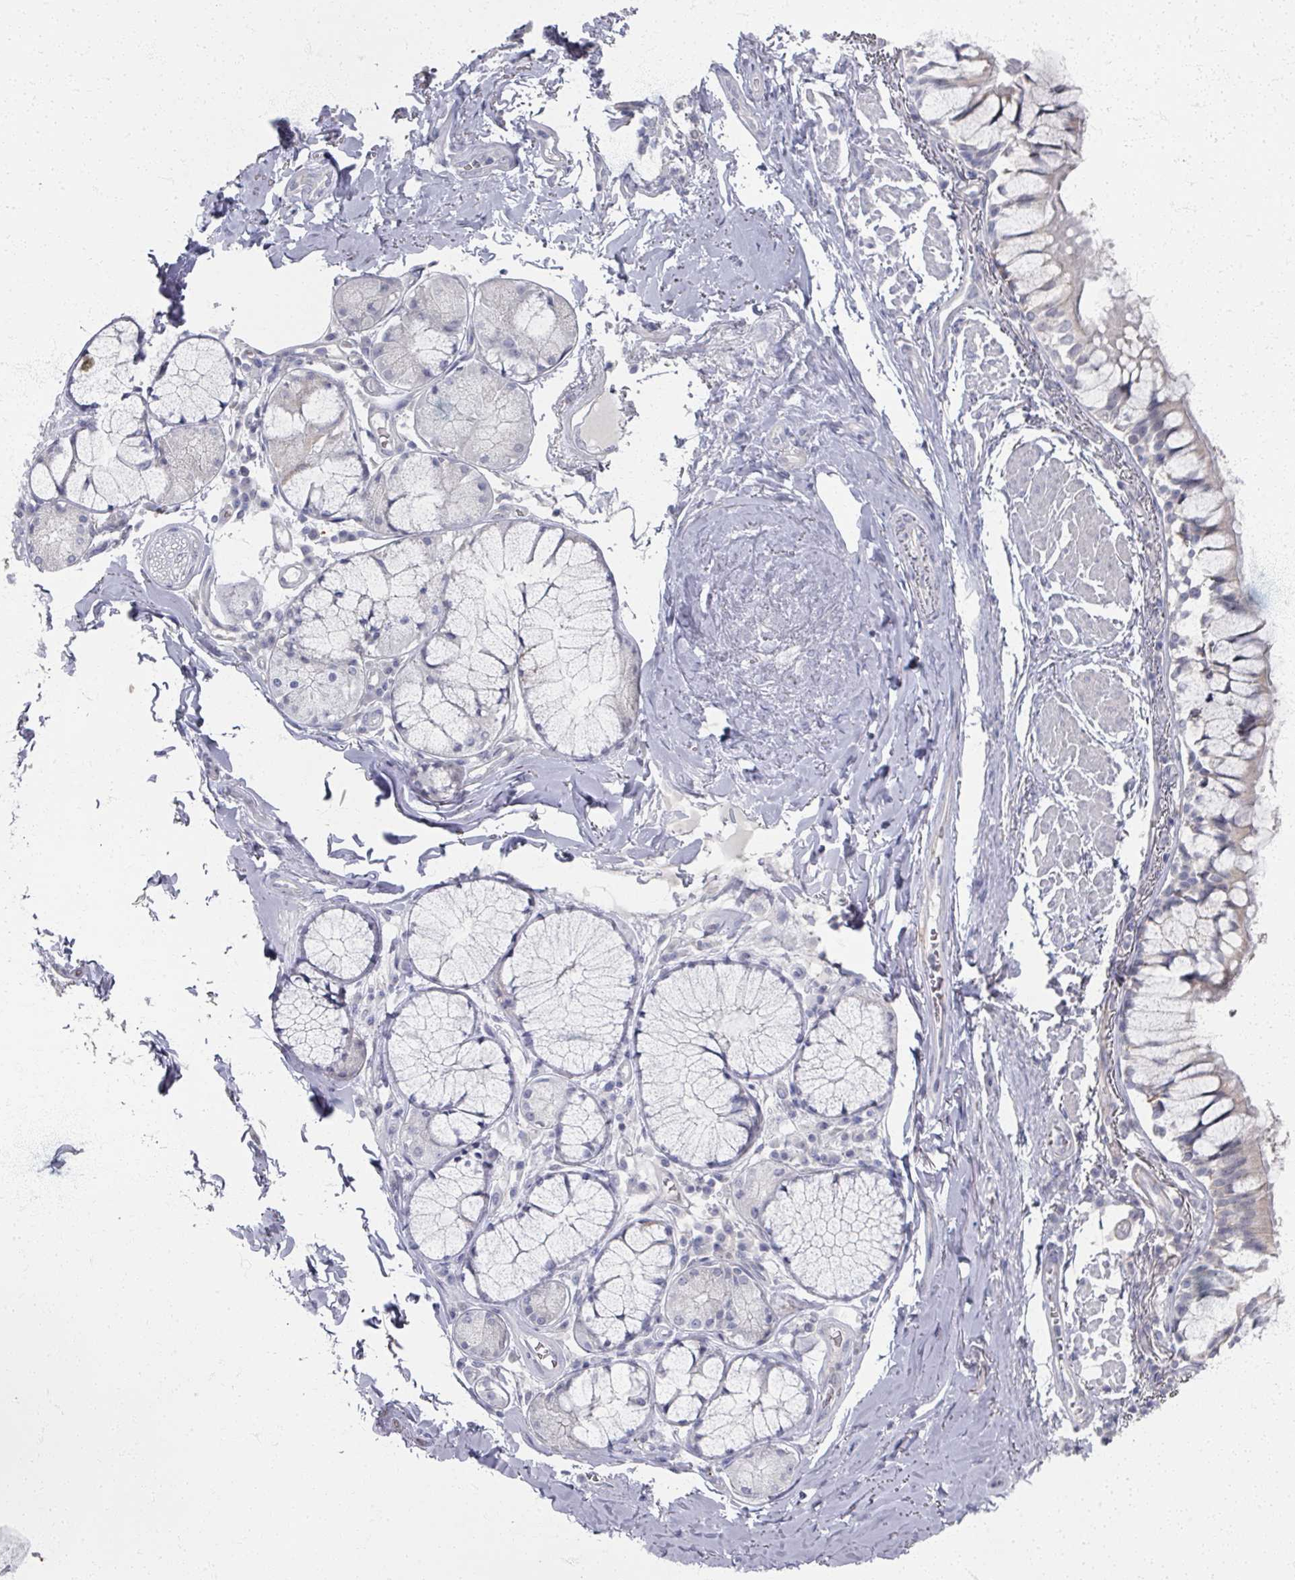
{"staining": {"intensity": "weak", "quantity": "<25%", "location": "cytoplasmic/membranous"}, "tissue": "bronchus", "cell_type": "Respiratory epithelial cells", "image_type": "normal", "snomed": [{"axis": "morphology", "description": "Normal tissue, NOS"}, {"axis": "topography", "description": "Bronchus"}], "caption": "DAB (3,3'-diaminobenzidine) immunohistochemical staining of benign bronchus exhibits no significant positivity in respiratory epithelial cells.", "gene": "TTYH3", "patient": {"sex": "male", "age": 70}}